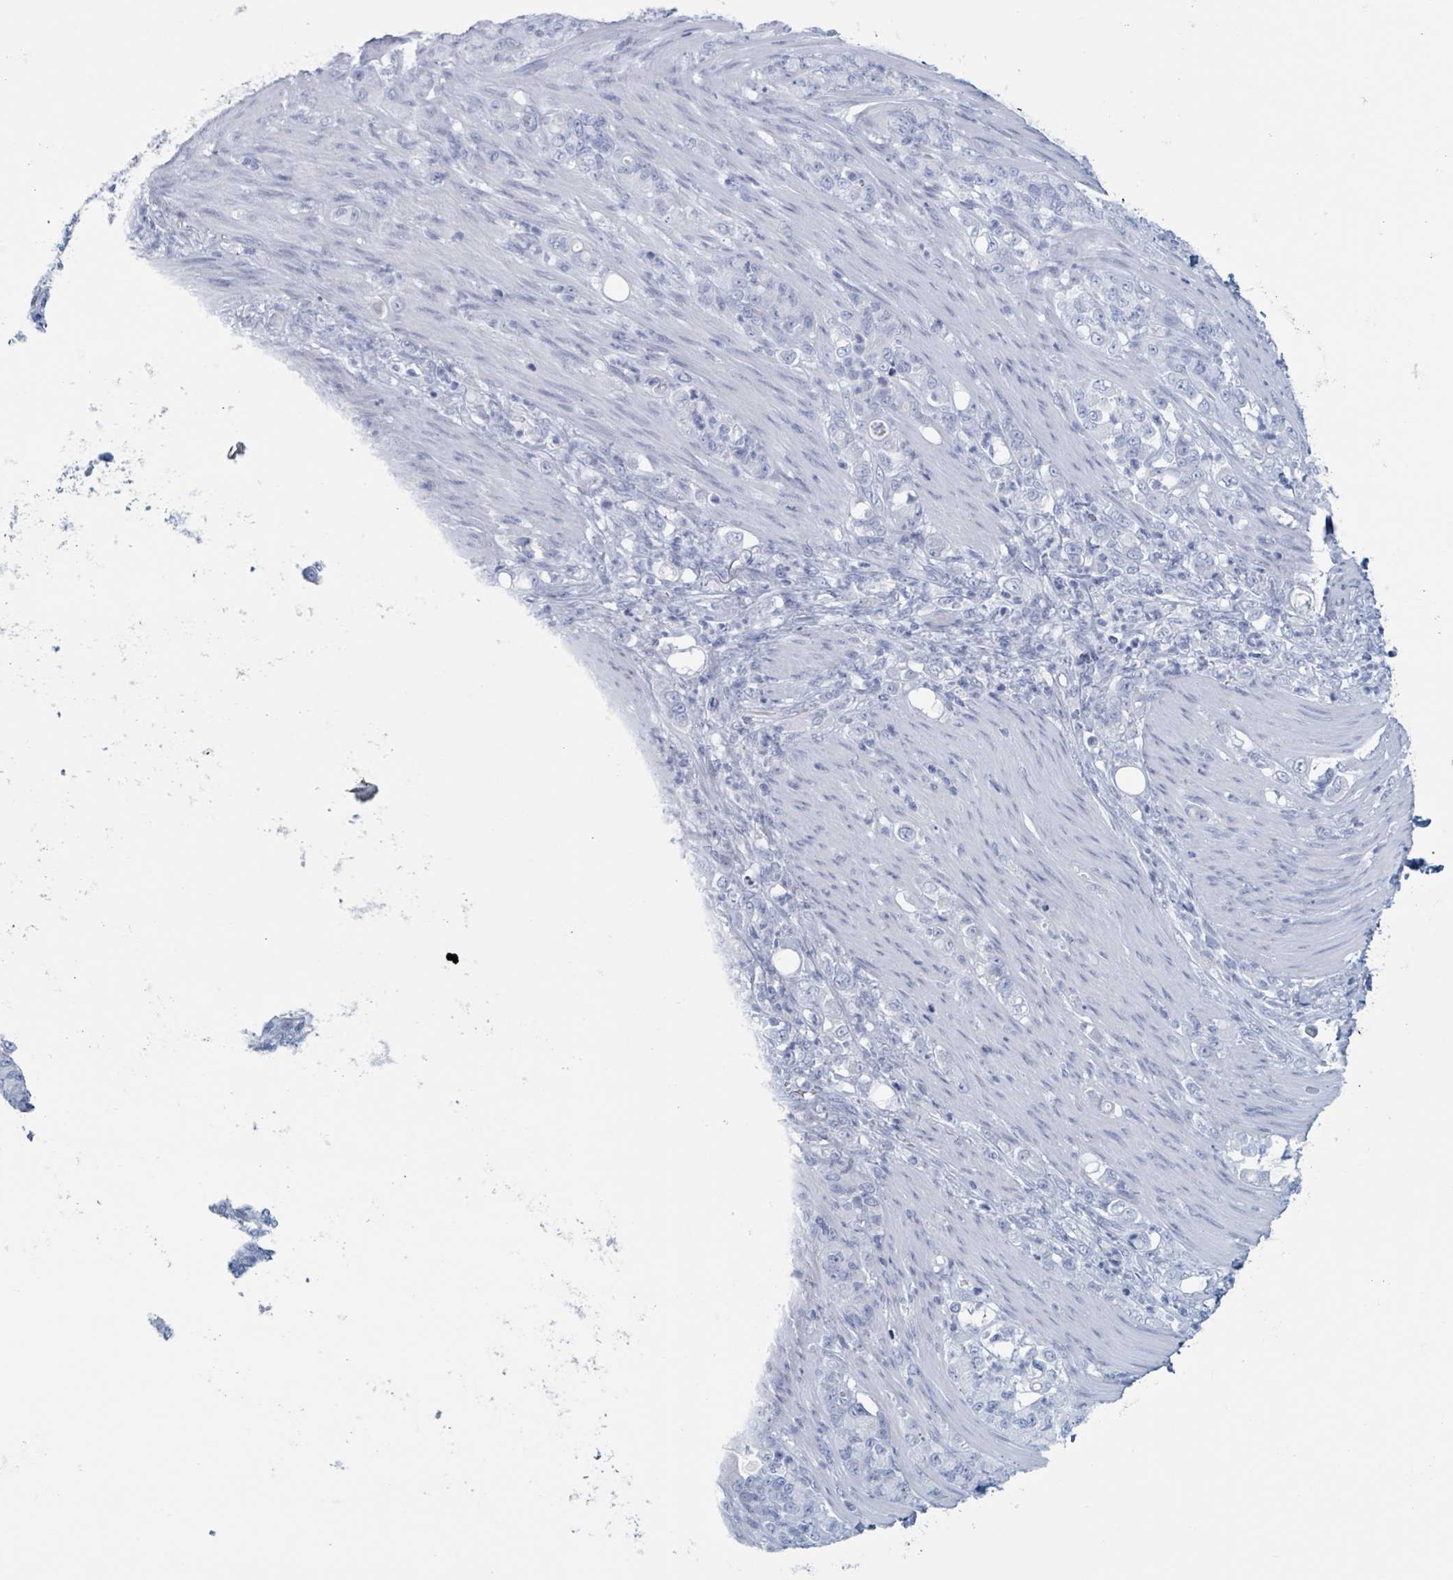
{"staining": {"intensity": "negative", "quantity": "none", "location": "none"}, "tissue": "stomach cancer", "cell_type": "Tumor cells", "image_type": "cancer", "snomed": [{"axis": "morphology", "description": "Adenocarcinoma, NOS"}, {"axis": "topography", "description": "Stomach"}], "caption": "A histopathology image of stomach cancer (adenocarcinoma) stained for a protein exhibits no brown staining in tumor cells.", "gene": "KLK4", "patient": {"sex": "female", "age": 79}}